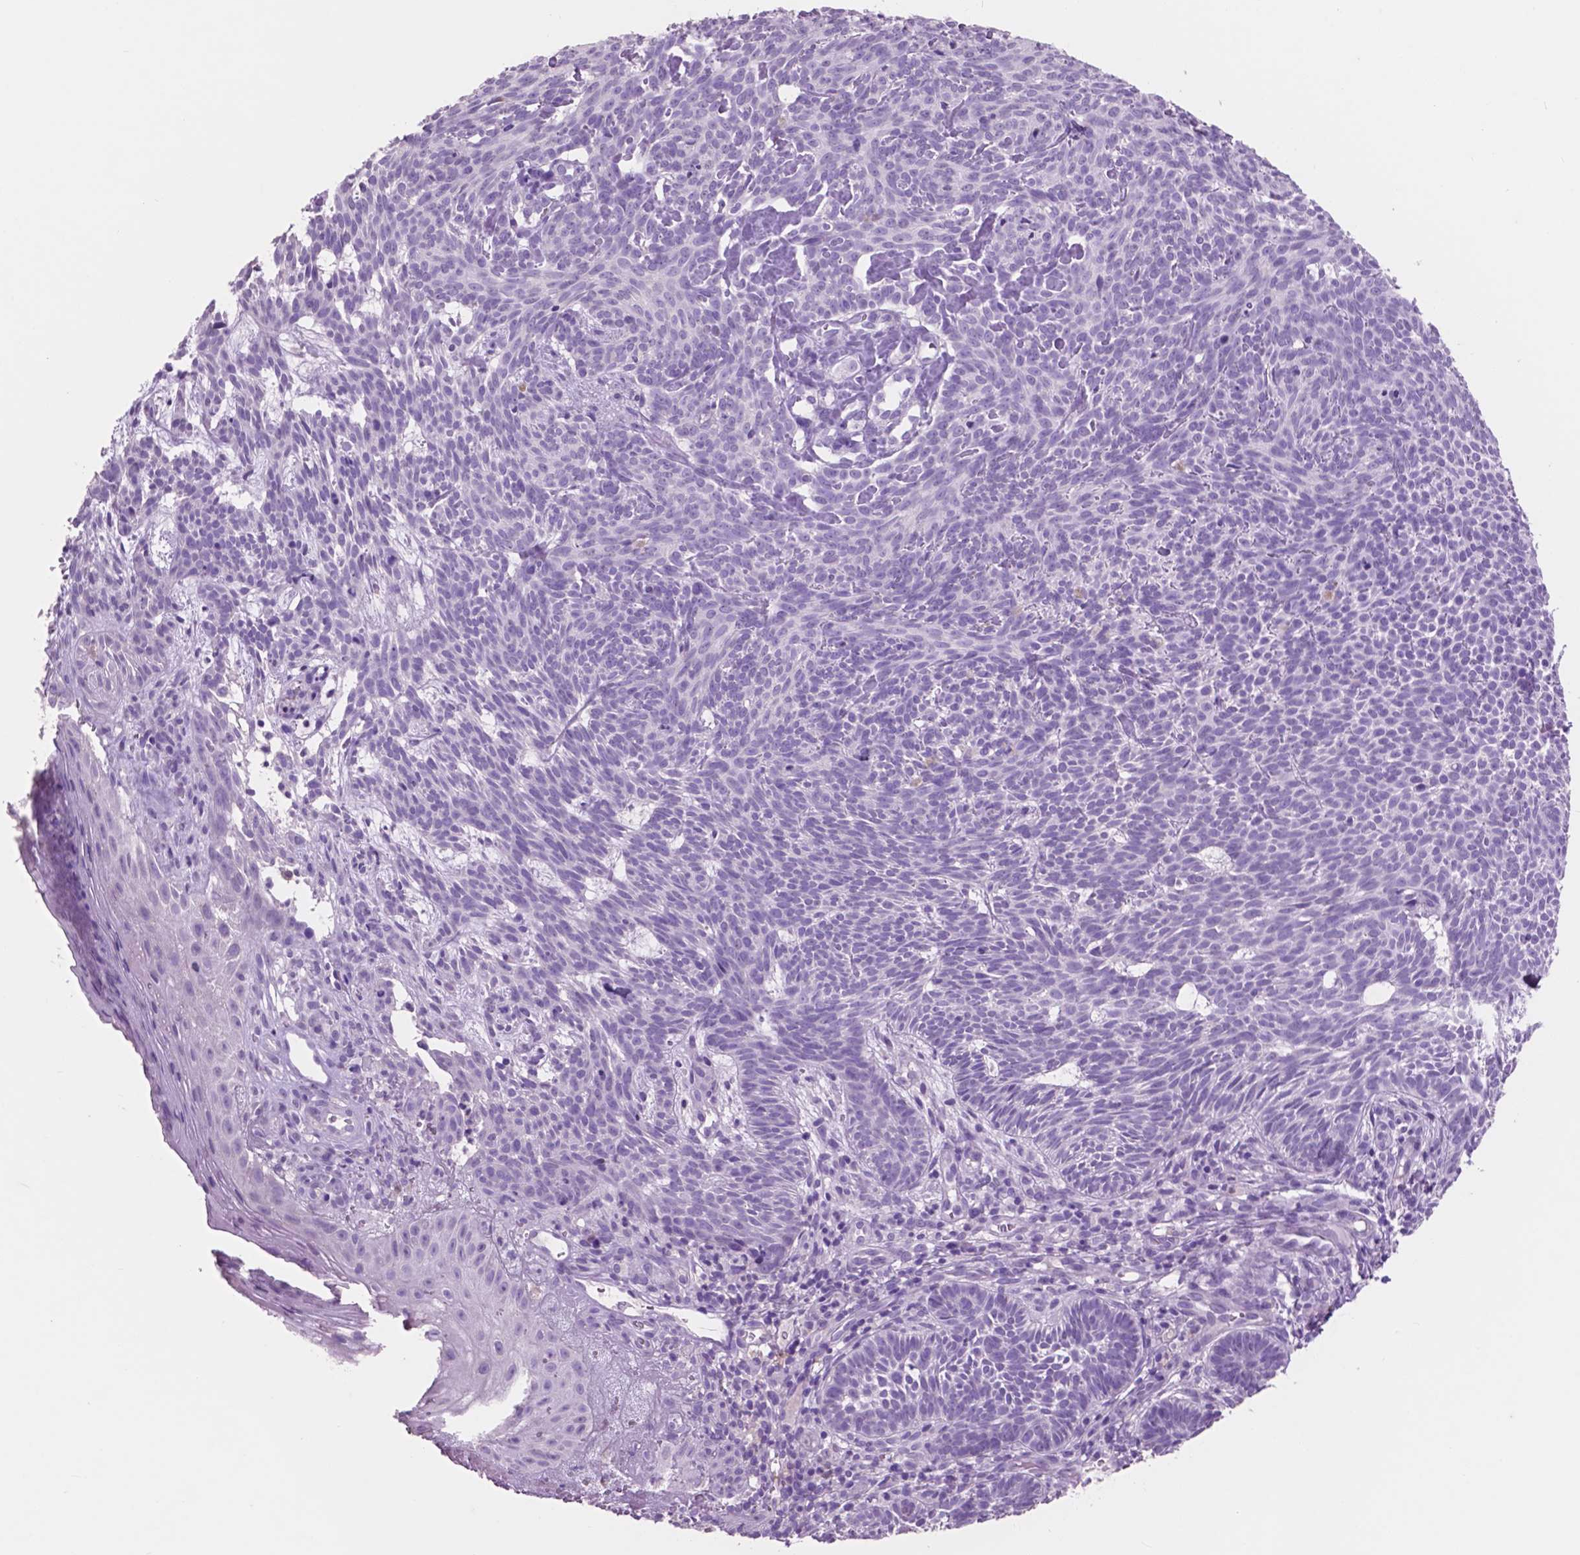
{"staining": {"intensity": "negative", "quantity": "none", "location": "none"}, "tissue": "skin cancer", "cell_type": "Tumor cells", "image_type": "cancer", "snomed": [{"axis": "morphology", "description": "Basal cell carcinoma"}, {"axis": "topography", "description": "Skin"}], "caption": "Immunohistochemistry of skin cancer exhibits no staining in tumor cells.", "gene": "IDO1", "patient": {"sex": "male", "age": 59}}